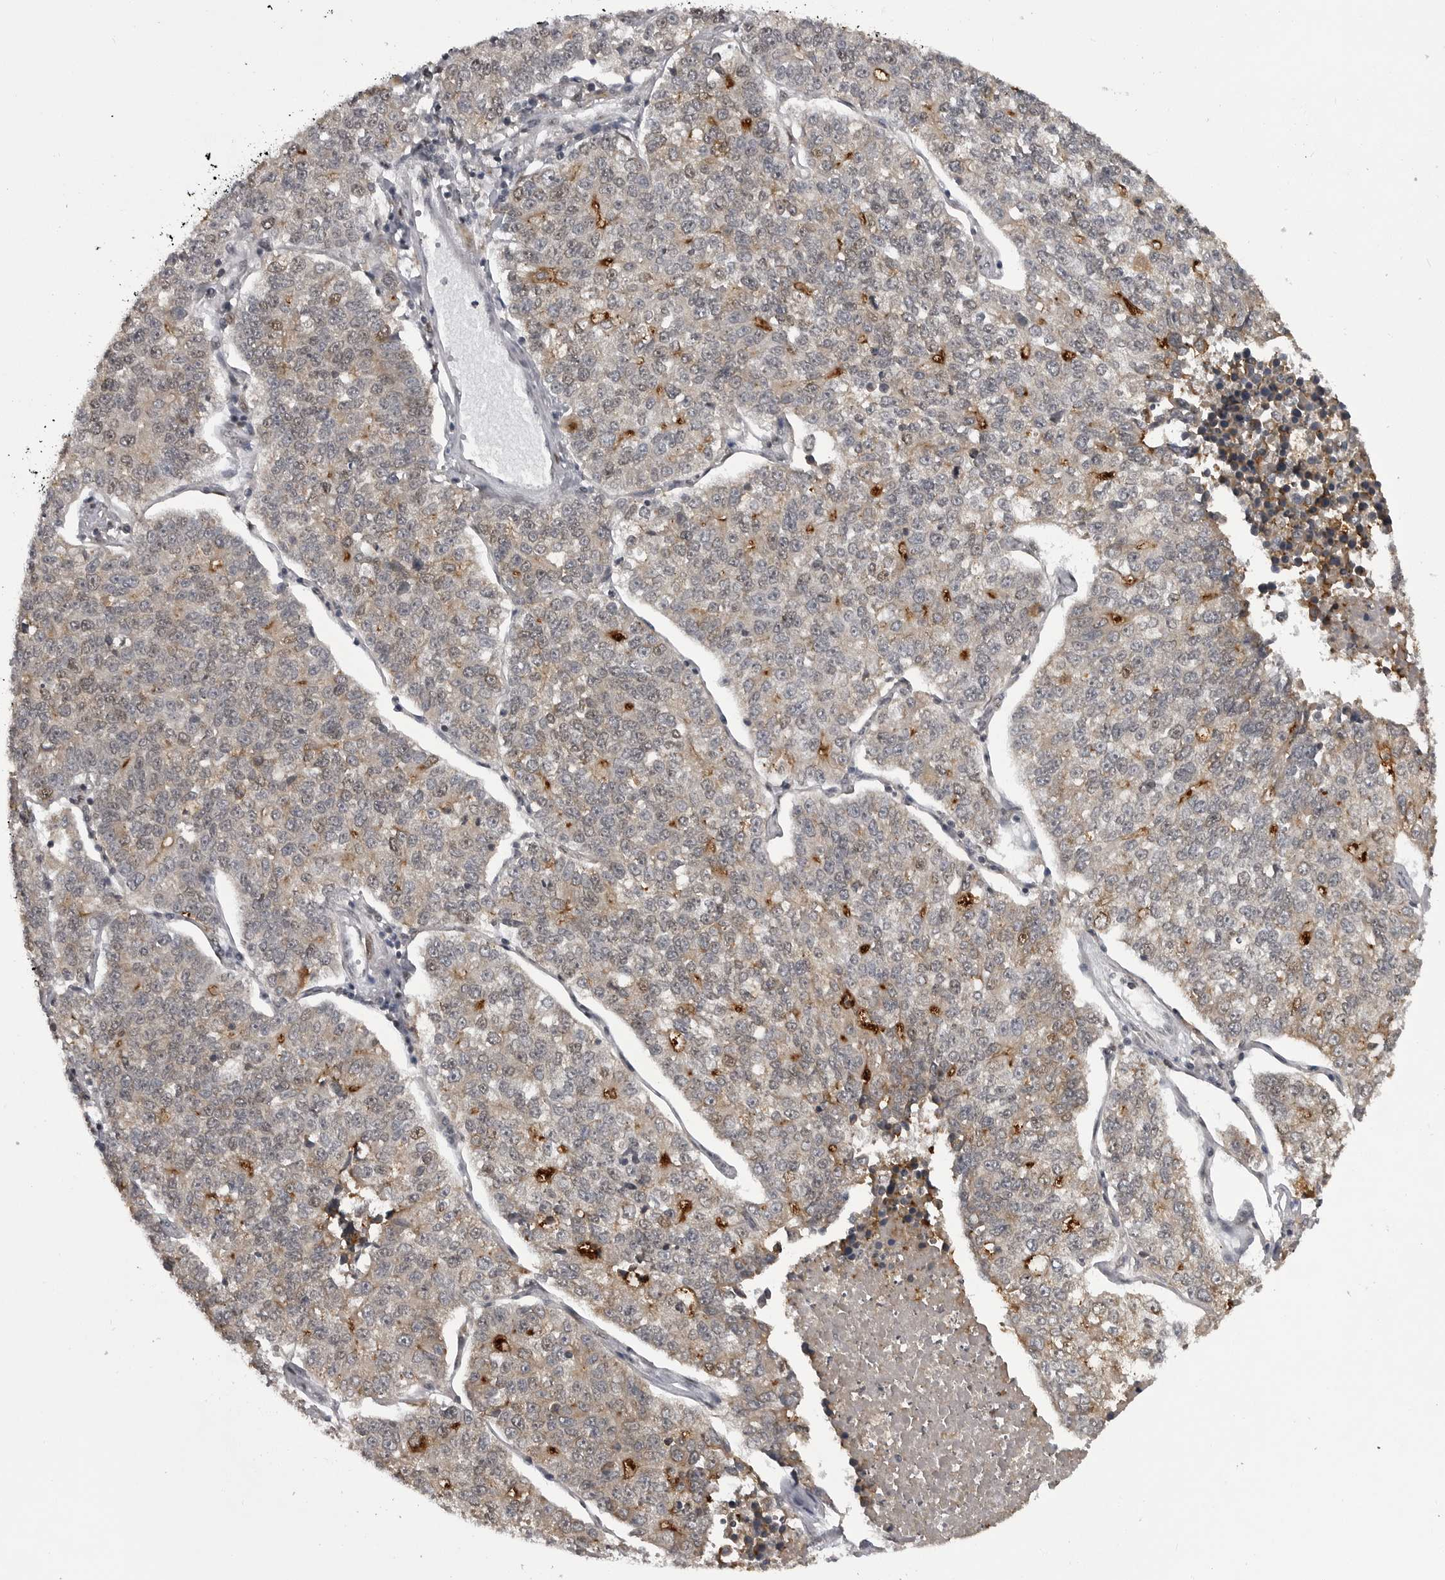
{"staining": {"intensity": "weak", "quantity": "<25%", "location": "cytoplasmic/membranous"}, "tissue": "lung cancer", "cell_type": "Tumor cells", "image_type": "cancer", "snomed": [{"axis": "morphology", "description": "Adenocarcinoma, NOS"}, {"axis": "topography", "description": "Lung"}], "caption": "This is an immunohistochemistry micrograph of human lung cancer (adenocarcinoma). There is no positivity in tumor cells.", "gene": "C8orf58", "patient": {"sex": "male", "age": 49}}